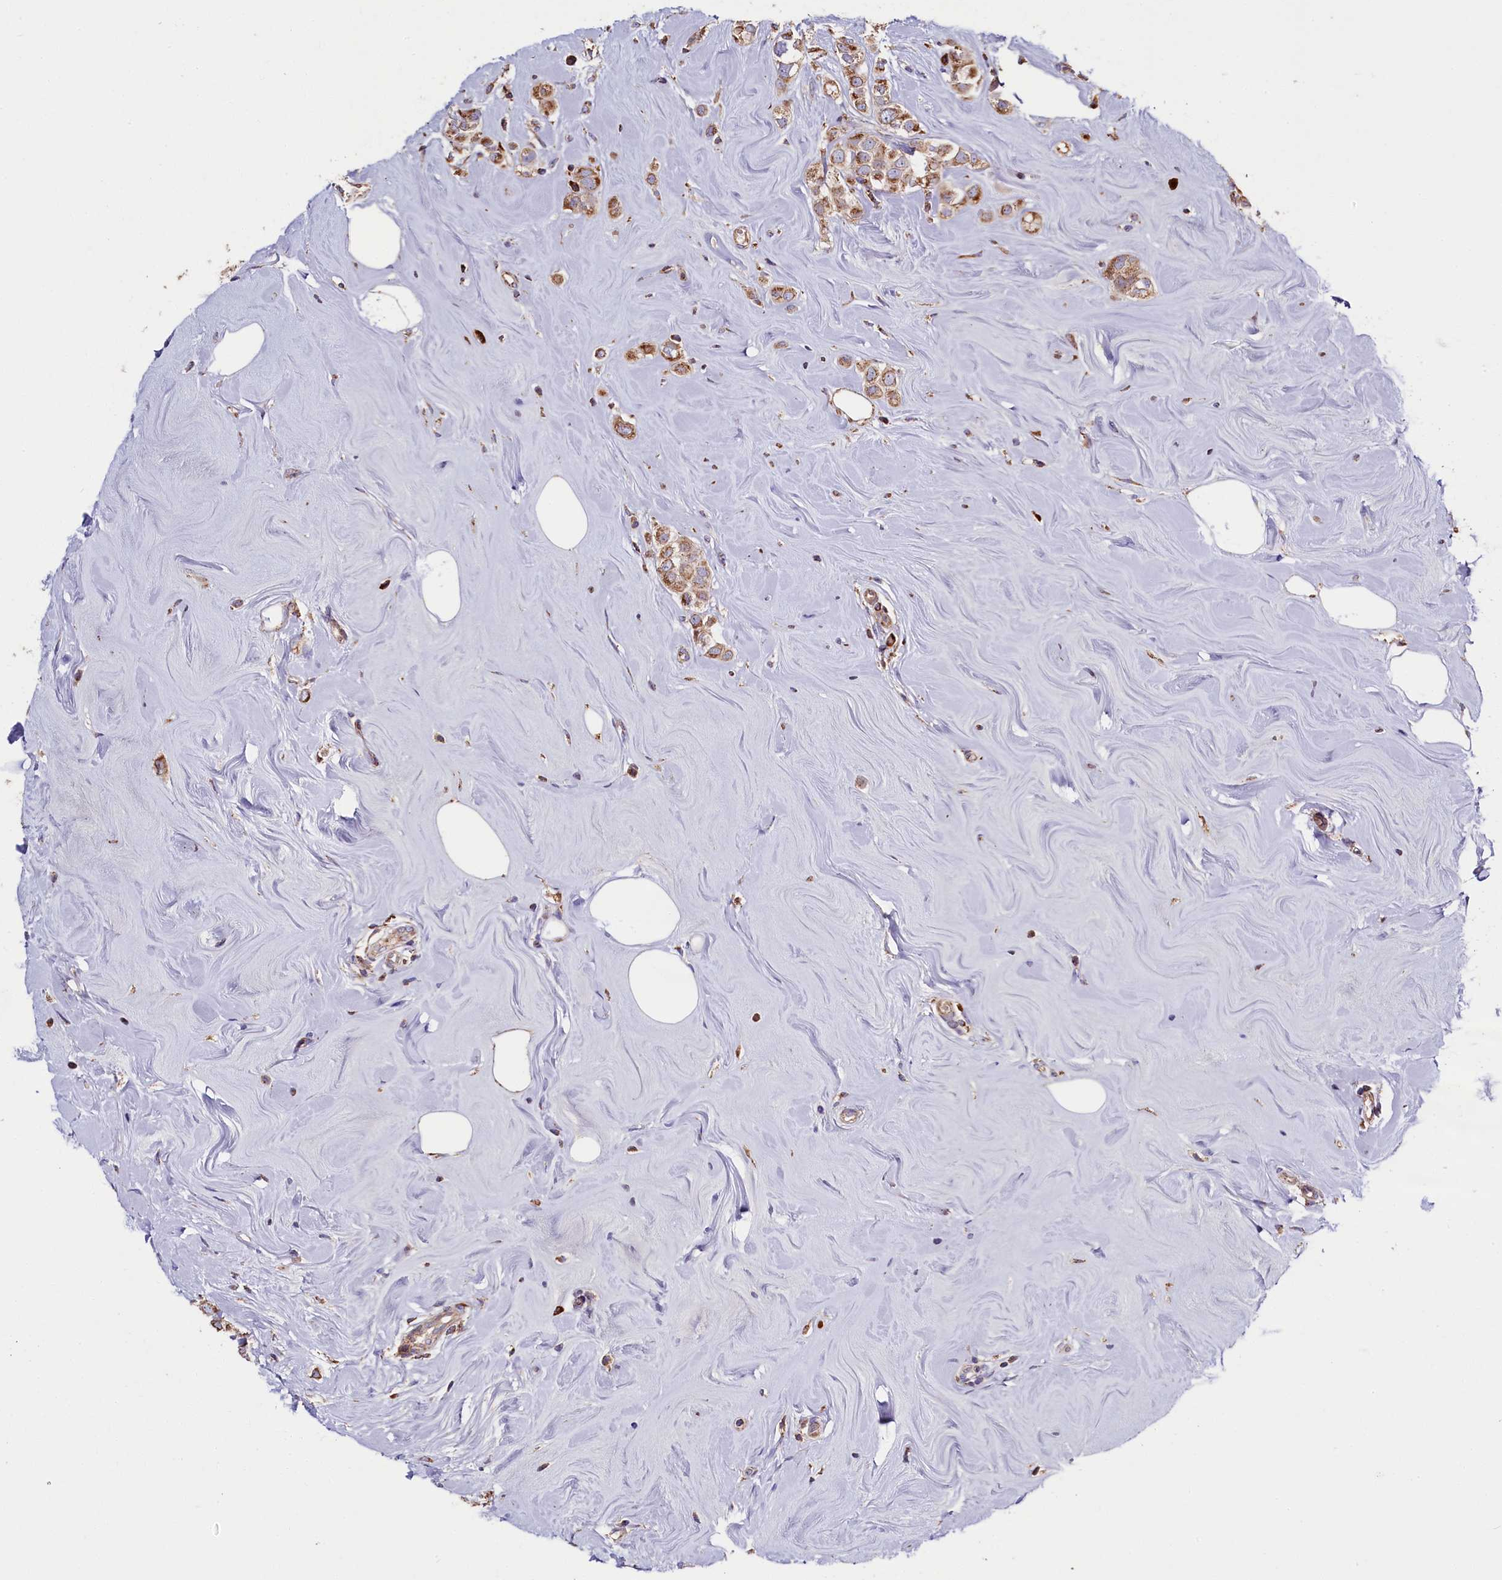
{"staining": {"intensity": "moderate", "quantity": ">75%", "location": "cytoplasmic/membranous"}, "tissue": "breast cancer", "cell_type": "Tumor cells", "image_type": "cancer", "snomed": [{"axis": "morphology", "description": "Lobular carcinoma"}, {"axis": "topography", "description": "Breast"}], "caption": "Protein expression analysis of breast cancer (lobular carcinoma) shows moderate cytoplasmic/membranous staining in about >75% of tumor cells.", "gene": "ZSWIM1", "patient": {"sex": "female", "age": 47}}